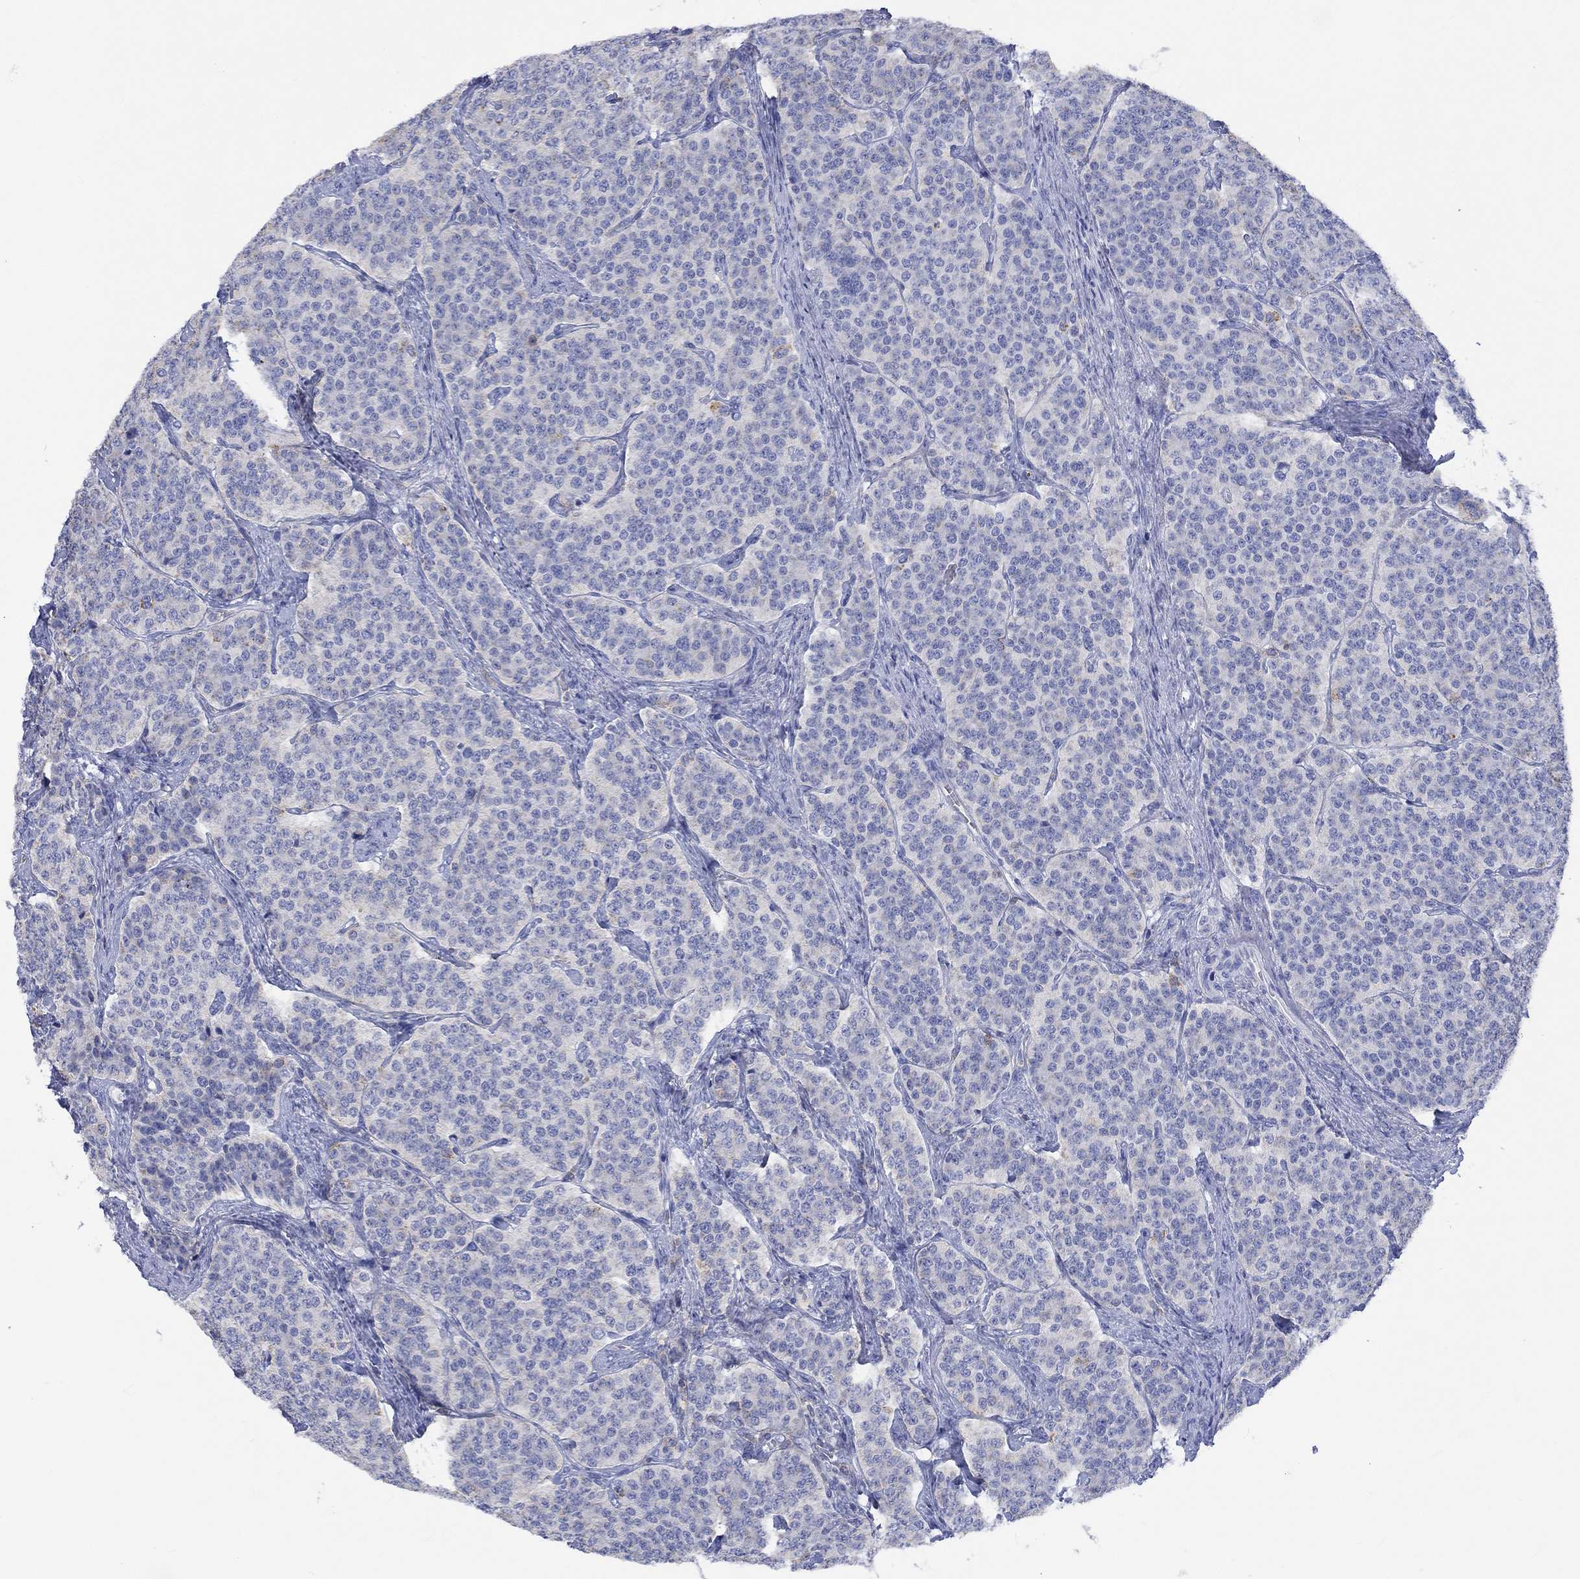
{"staining": {"intensity": "negative", "quantity": "none", "location": "none"}, "tissue": "carcinoid", "cell_type": "Tumor cells", "image_type": "cancer", "snomed": [{"axis": "morphology", "description": "Carcinoid, malignant, NOS"}, {"axis": "topography", "description": "Small intestine"}], "caption": "Carcinoid stained for a protein using immunohistochemistry (IHC) shows no expression tumor cells.", "gene": "GCM1", "patient": {"sex": "female", "age": 58}}